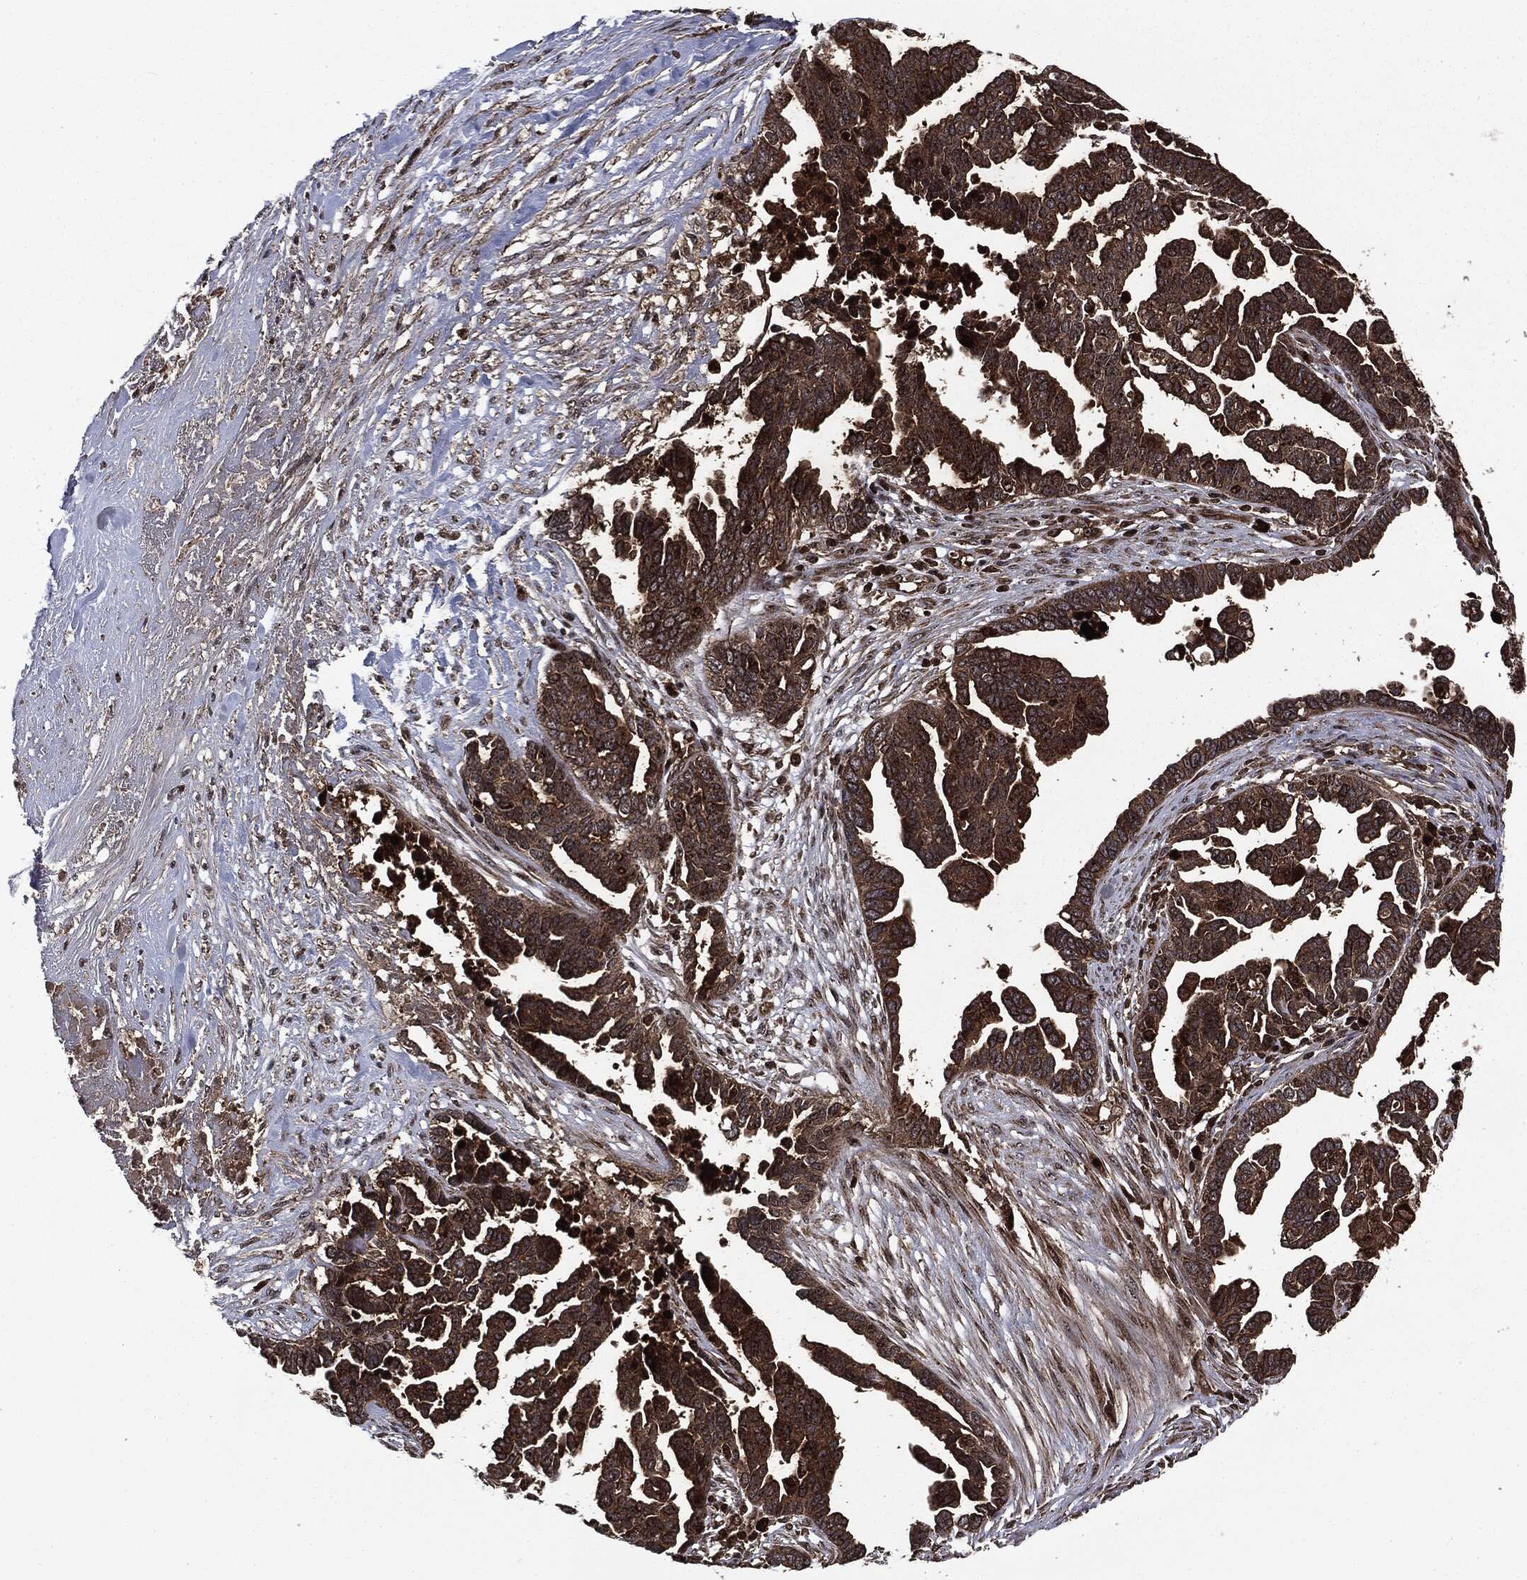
{"staining": {"intensity": "strong", "quantity": ">75%", "location": "cytoplasmic/membranous"}, "tissue": "ovarian cancer", "cell_type": "Tumor cells", "image_type": "cancer", "snomed": [{"axis": "morphology", "description": "Cystadenocarcinoma, serous, NOS"}, {"axis": "topography", "description": "Ovary"}], "caption": "Strong cytoplasmic/membranous staining is seen in about >75% of tumor cells in serous cystadenocarcinoma (ovarian). (DAB (3,3'-diaminobenzidine) IHC with brightfield microscopy, high magnification).", "gene": "CARD6", "patient": {"sex": "female", "age": 54}}